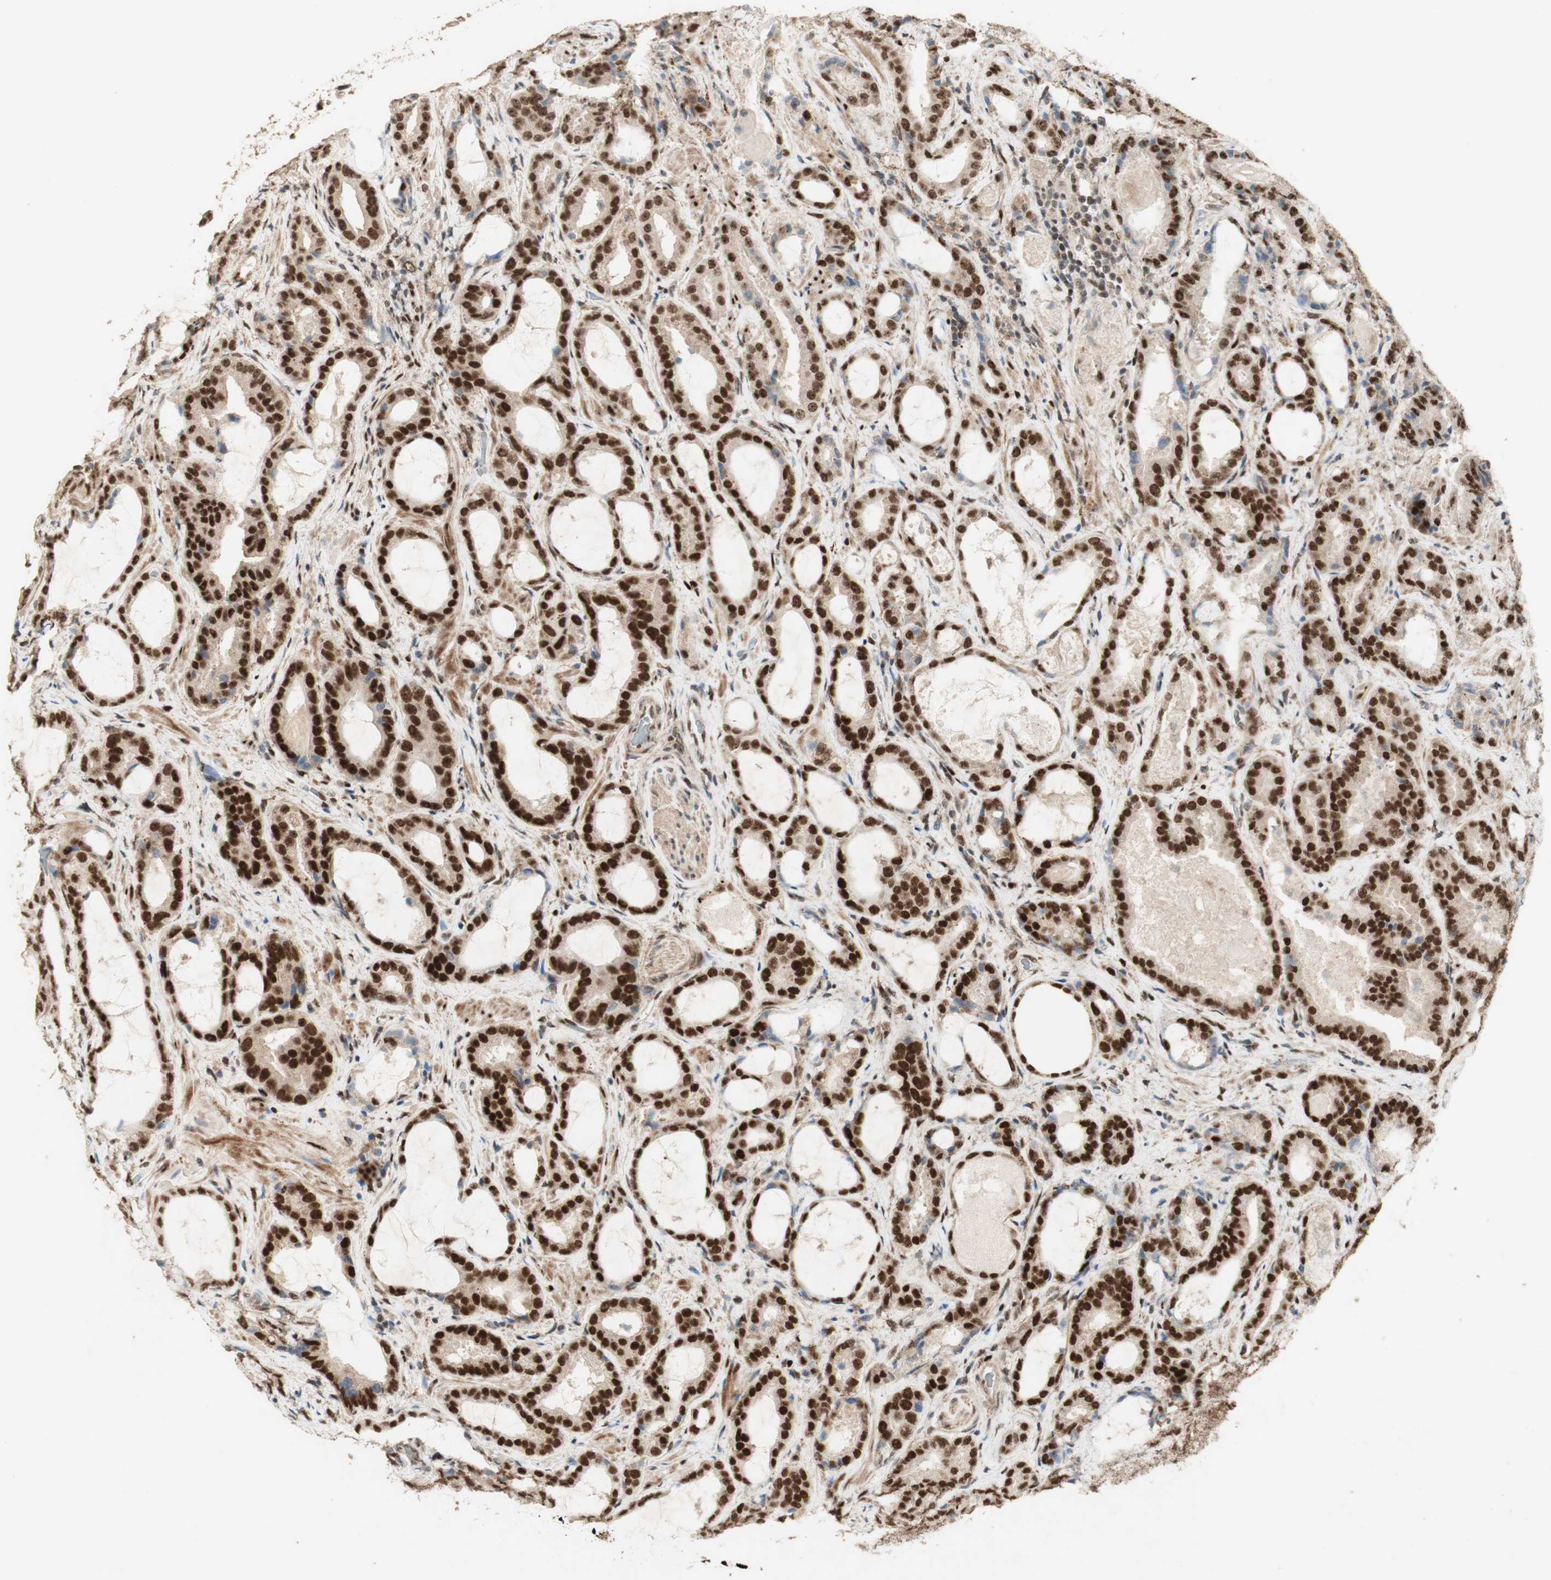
{"staining": {"intensity": "strong", "quantity": ">75%", "location": "nuclear"}, "tissue": "prostate cancer", "cell_type": "Tumor cells", "image_type": "cancer", "snomed": [{"axis": "morphology", "description": "Adenocarcinoma, Low grade"}, {"axis": "topography", "description": "Prostate"}], "caption": "A brown stain highlights strong nuclear staining of a protein in human prostate adenocarcinoma (low-grade) tumor cells.", "gene": "FOXP1", "patient": {"sex": "male", "age": 60}}